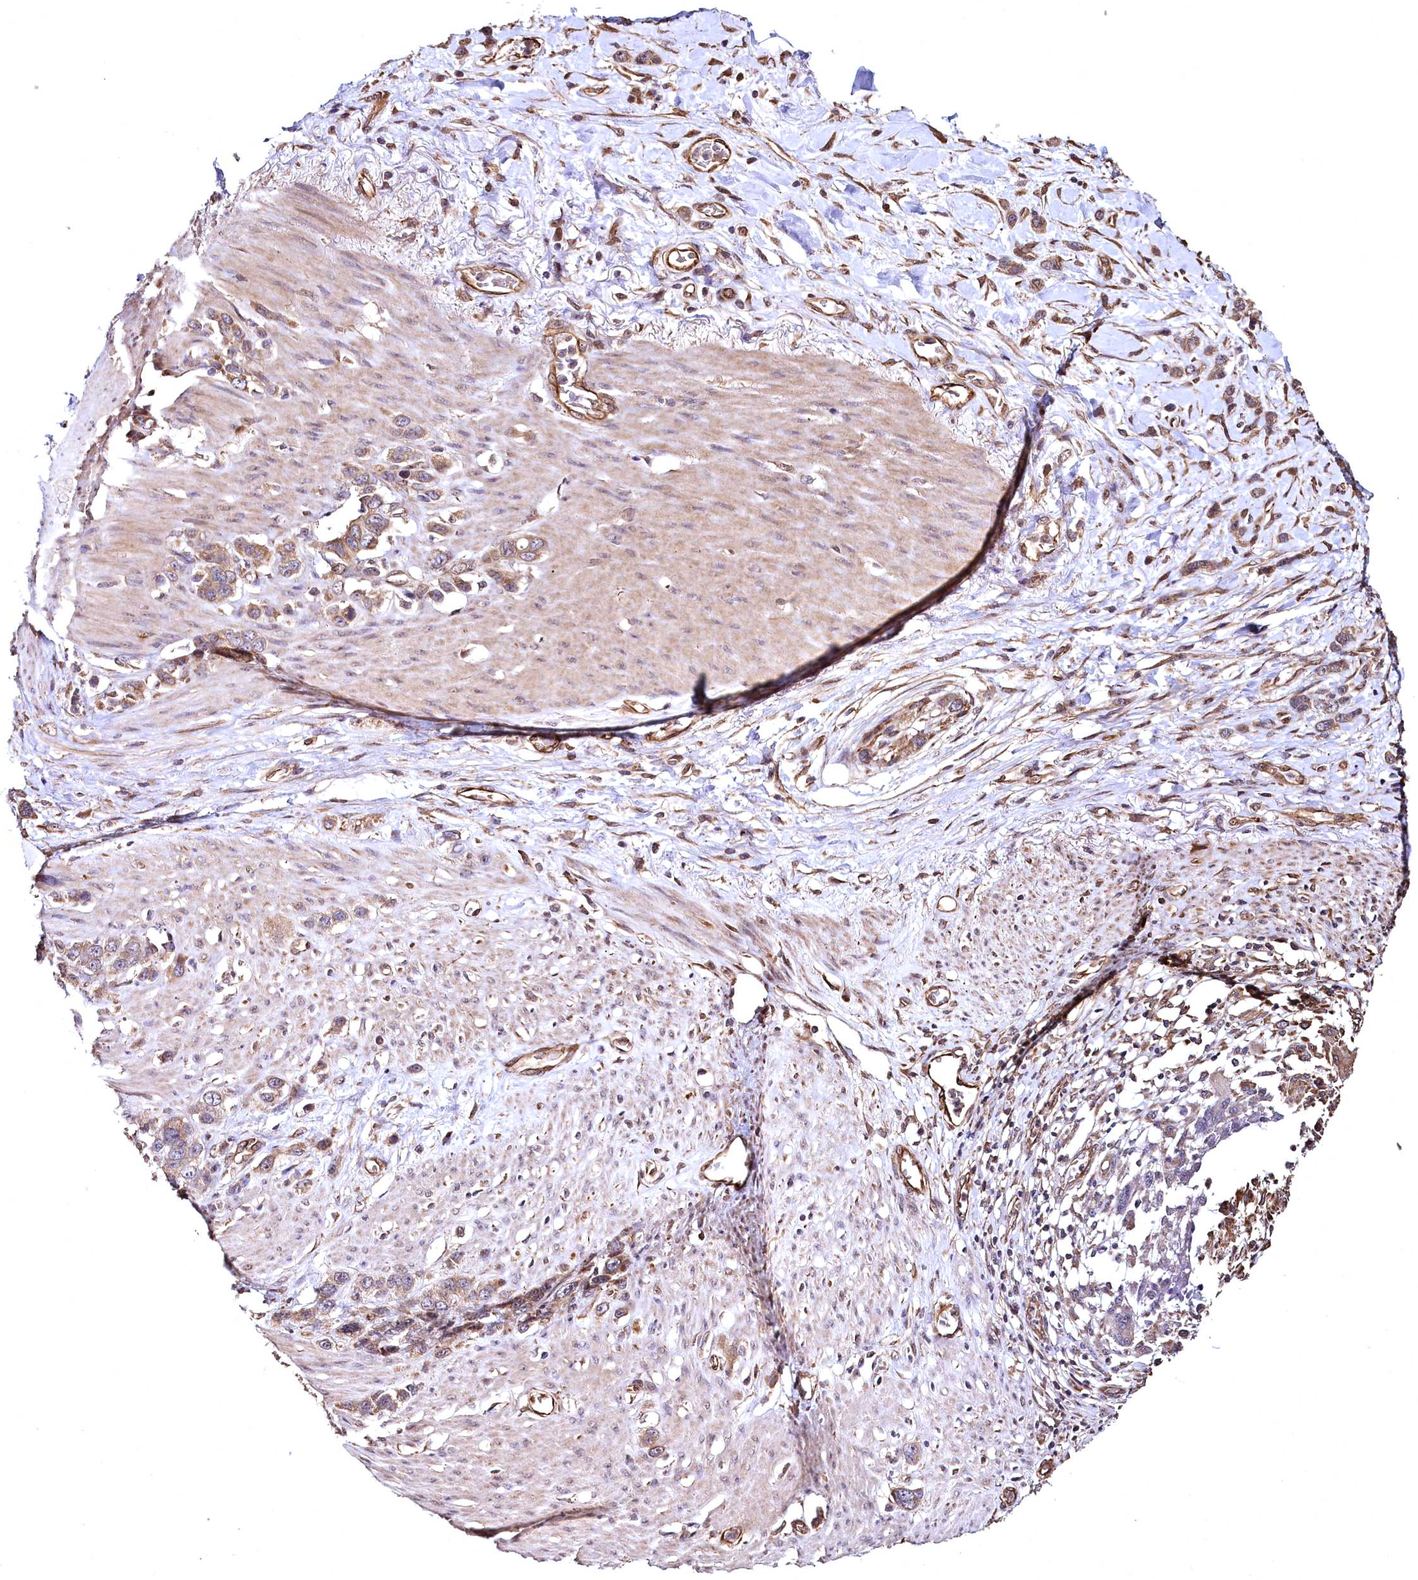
{"staining": {"intensity": "moderate", "quantity": ">75%", "location": "cytoplasmic/membranous"}, "tissue": "stomach cancer", "cell_type": "Tumor cells", "image_type": "cancer", "snomed": [{"axis": "morphology", "description": "Adenocarcinoma, NOS"}, {"axis": "morphology", "description": "Adenocarcinoma, High grade"}, {"axis": "topography", "description": "Stomach, upper"}, {"axis": "topography", "description": "Stomach, lower"}], "caption": "The immunohistochemical stain shows moderate cytoplasmic/membranous expression in tumor cells of stomach high-grade adenocarcinoma tissue. (Brightfield microscopy of DAB IHC at high magnification).", "gene": "TBCEL", "patient": {"sex": "female", "age": 65}}